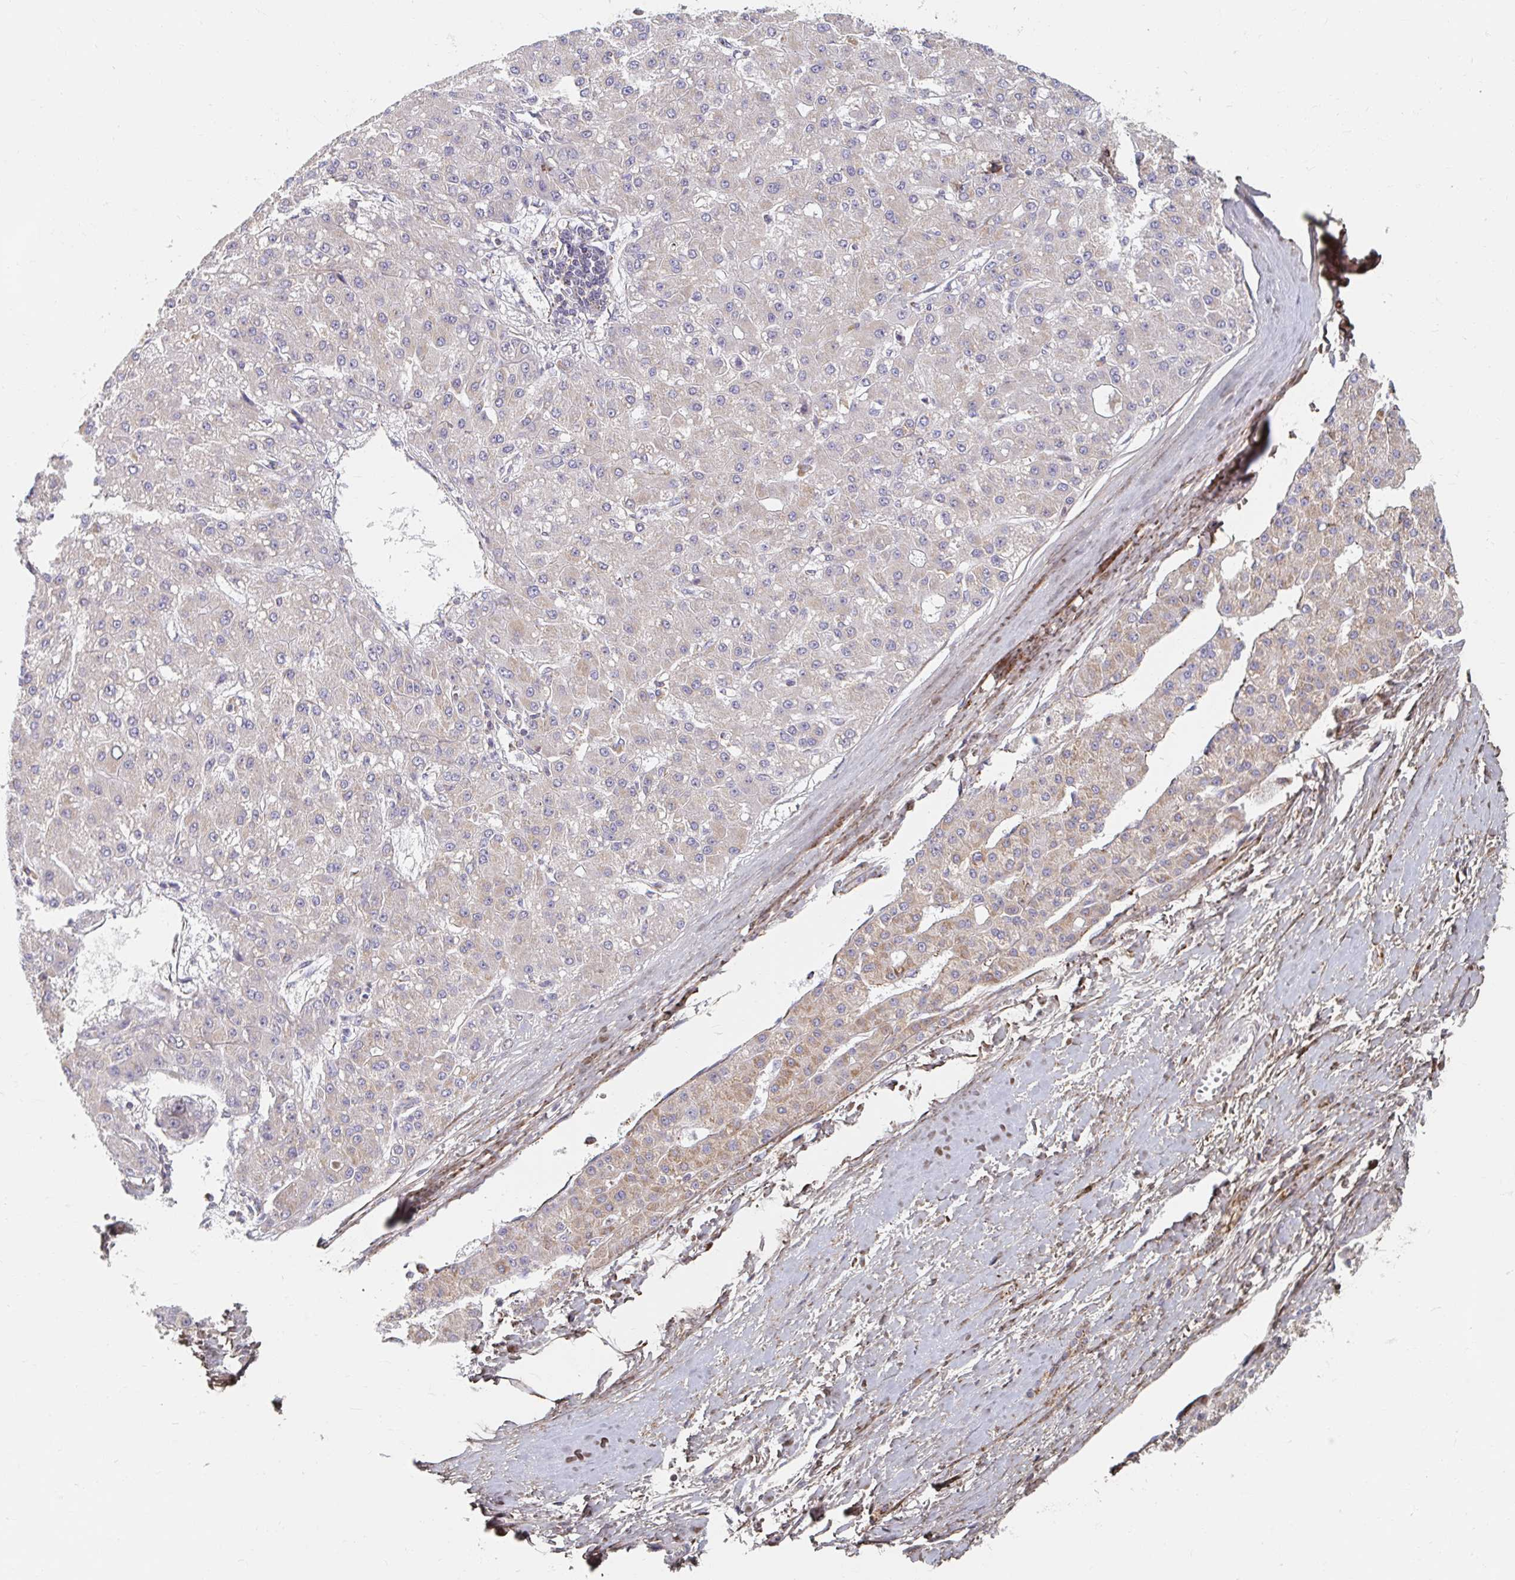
{"staining": {"intensity": "weak", "quantity": "<25%", "location": "cytoplasmic/membranous"}, "tissue": "liver cancer", "cell_type": "Tumor cells", "image_type": "cancer", "snomed": [{"axis": "morphology", "description": "Carcinoma, Hepatocellular, NOS"}, {"axis": "topography", "description": "Liver"}], "caption": "IHC image of liver hepatocellular carcinoma stained for a protein (brown), which shows no expression in tumor cells.", "gene": "MAVS", "patient": {"sex": "male", "age": 67}}